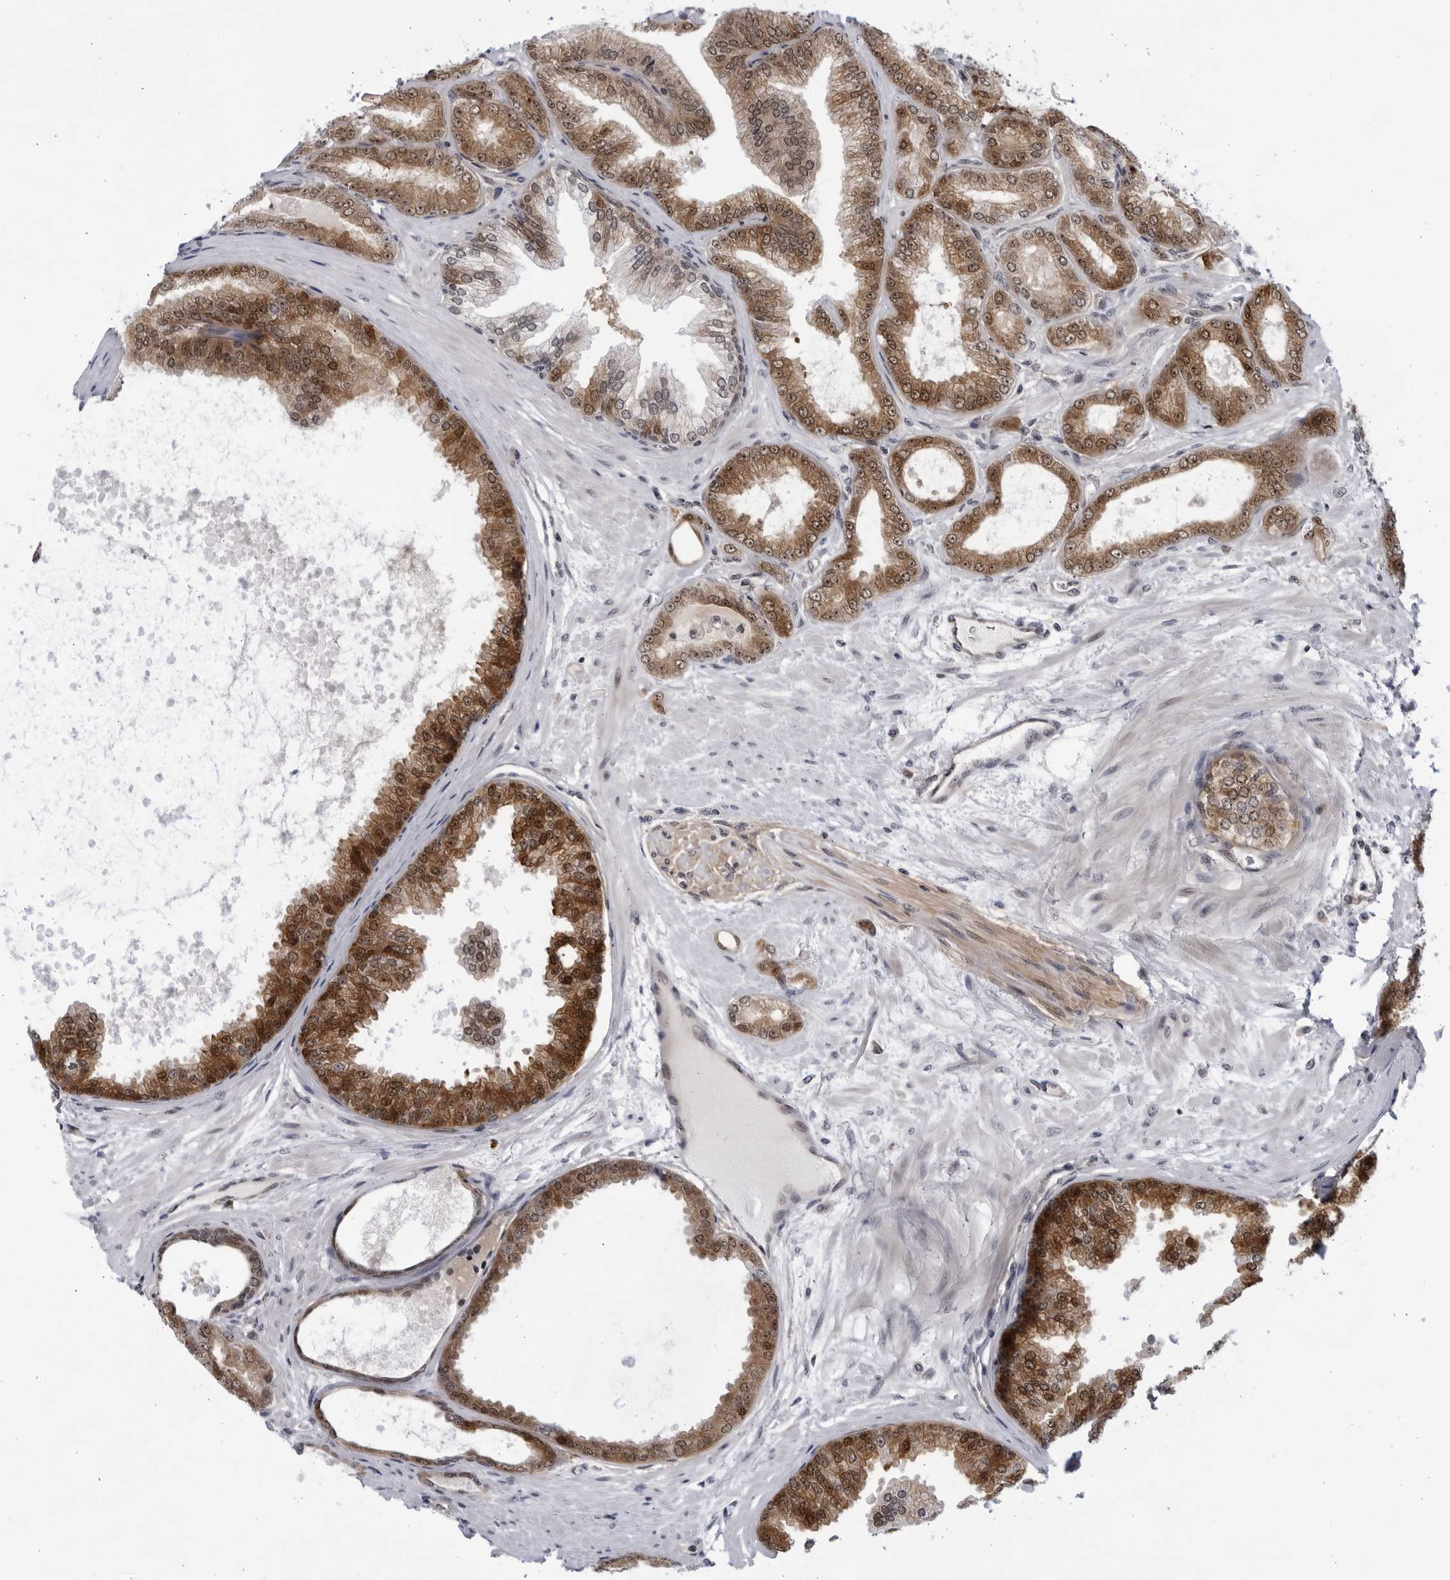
{"staining": {"intensity": "moderate", "quantity": ">75%", "location": "cytoplasmic/membranous,nuclear"}, "tissue": "prostate cancer", "cell_type": "Tumor cells", "image_type": "cancer", "snomed": [{"axis": "morphology", "description": "Adenocarcinoma, Low grade"}, {"axis": "topography", "description": "Prostate"}], "caption": "Immunohistochemical staining of prostate adenocarcinoma (low-grade) demonstrates moderate cytoplasmic/membranous and nuclear protein staining in about >75% of tumor cells. (DAB (3,3'-diaminobenzidine) IHC with brightfield microscopy, high magnification).", "gene": "ITGB3BP", "patient": {"sex": "male", "age": 63}}